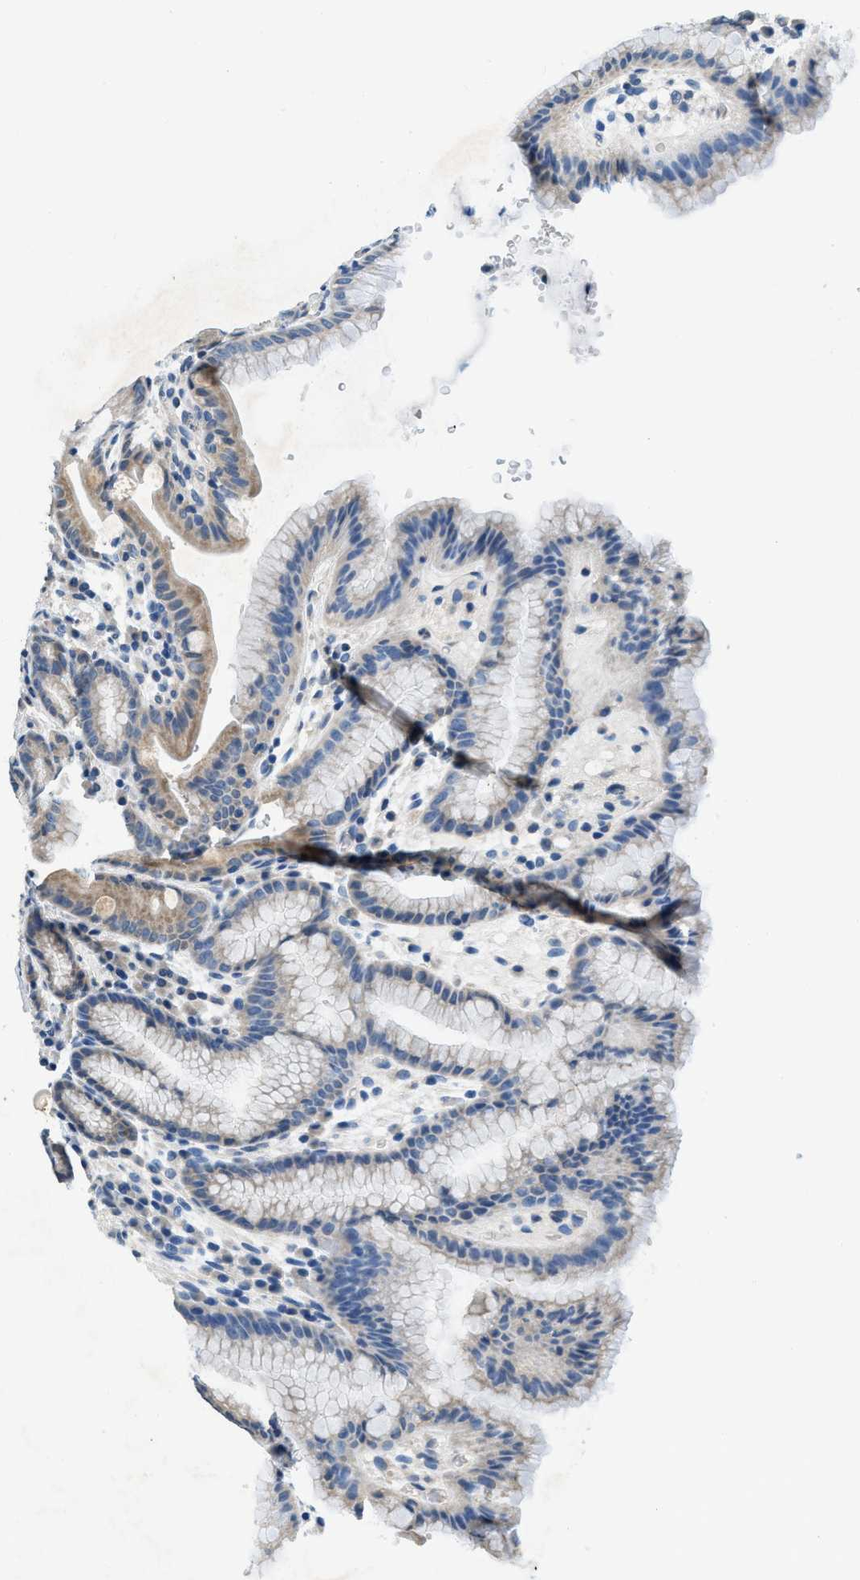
{"staining": {"intensity": "moderate", "quantity": "25%-75%", "location": "cytoplasmic/membranous"}, "tissue": "stomach", "cell_type": "Glandular cells", "image_type": "normal", "snomed": [{"axis": "morphology", "description": "Normal tissue, NOS"}, {"axis": "topography", "description": "Stomach, lower"}], "caption": "A micrograph of human stomach stained for a protein demonstrates moderate cytoplasmic/membranous brown staining in glandular cells. (DAB = brown stain, brightfield microscopy at high magnification).", "gene": "SSH2", "patient": {"sex": "male", "age": 52}}